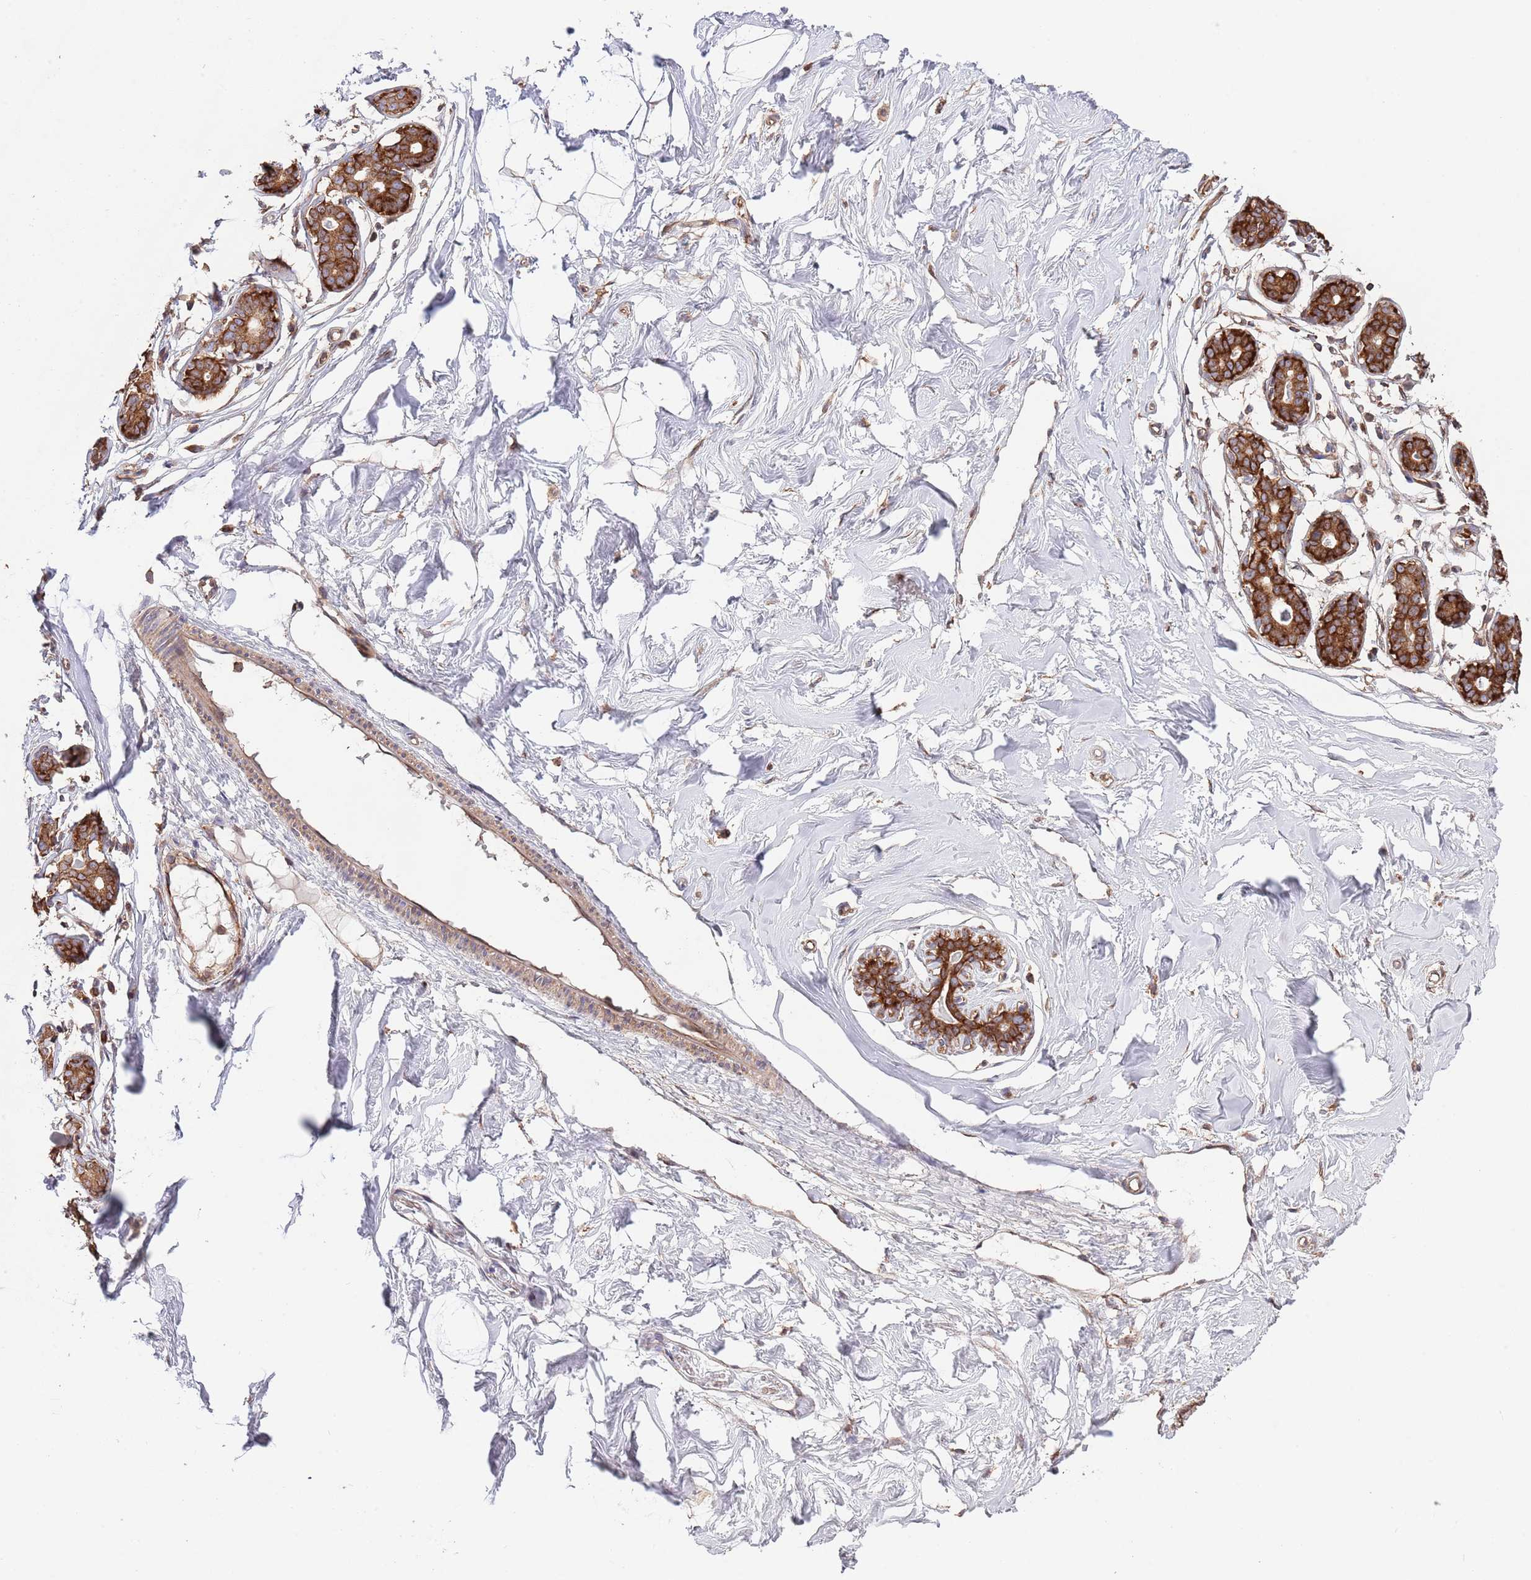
{"staining": {"intensity": "moderate", "quantity": ">75%", "location": "cytoplasmic/membranous"}, "tissue": "breast", "cell_type": "Adipocytes", "image_type": "normal", "snomed": [{"axis": "morphology", "description": "Normal tissue, NOS"}, {"axis": "morphology", "description": "Adenoma, NOS"}, {"axis": "topography", "description": "Breast"}], "caption": "Moderate cytoplasmic/membranous positivity for a protein is seen in approximately >75% of adipocytes of normal breast using immunohistochemistry (IHC).", "gene": "RNF19B", "patient": {"sex": "female", "age": 23}}